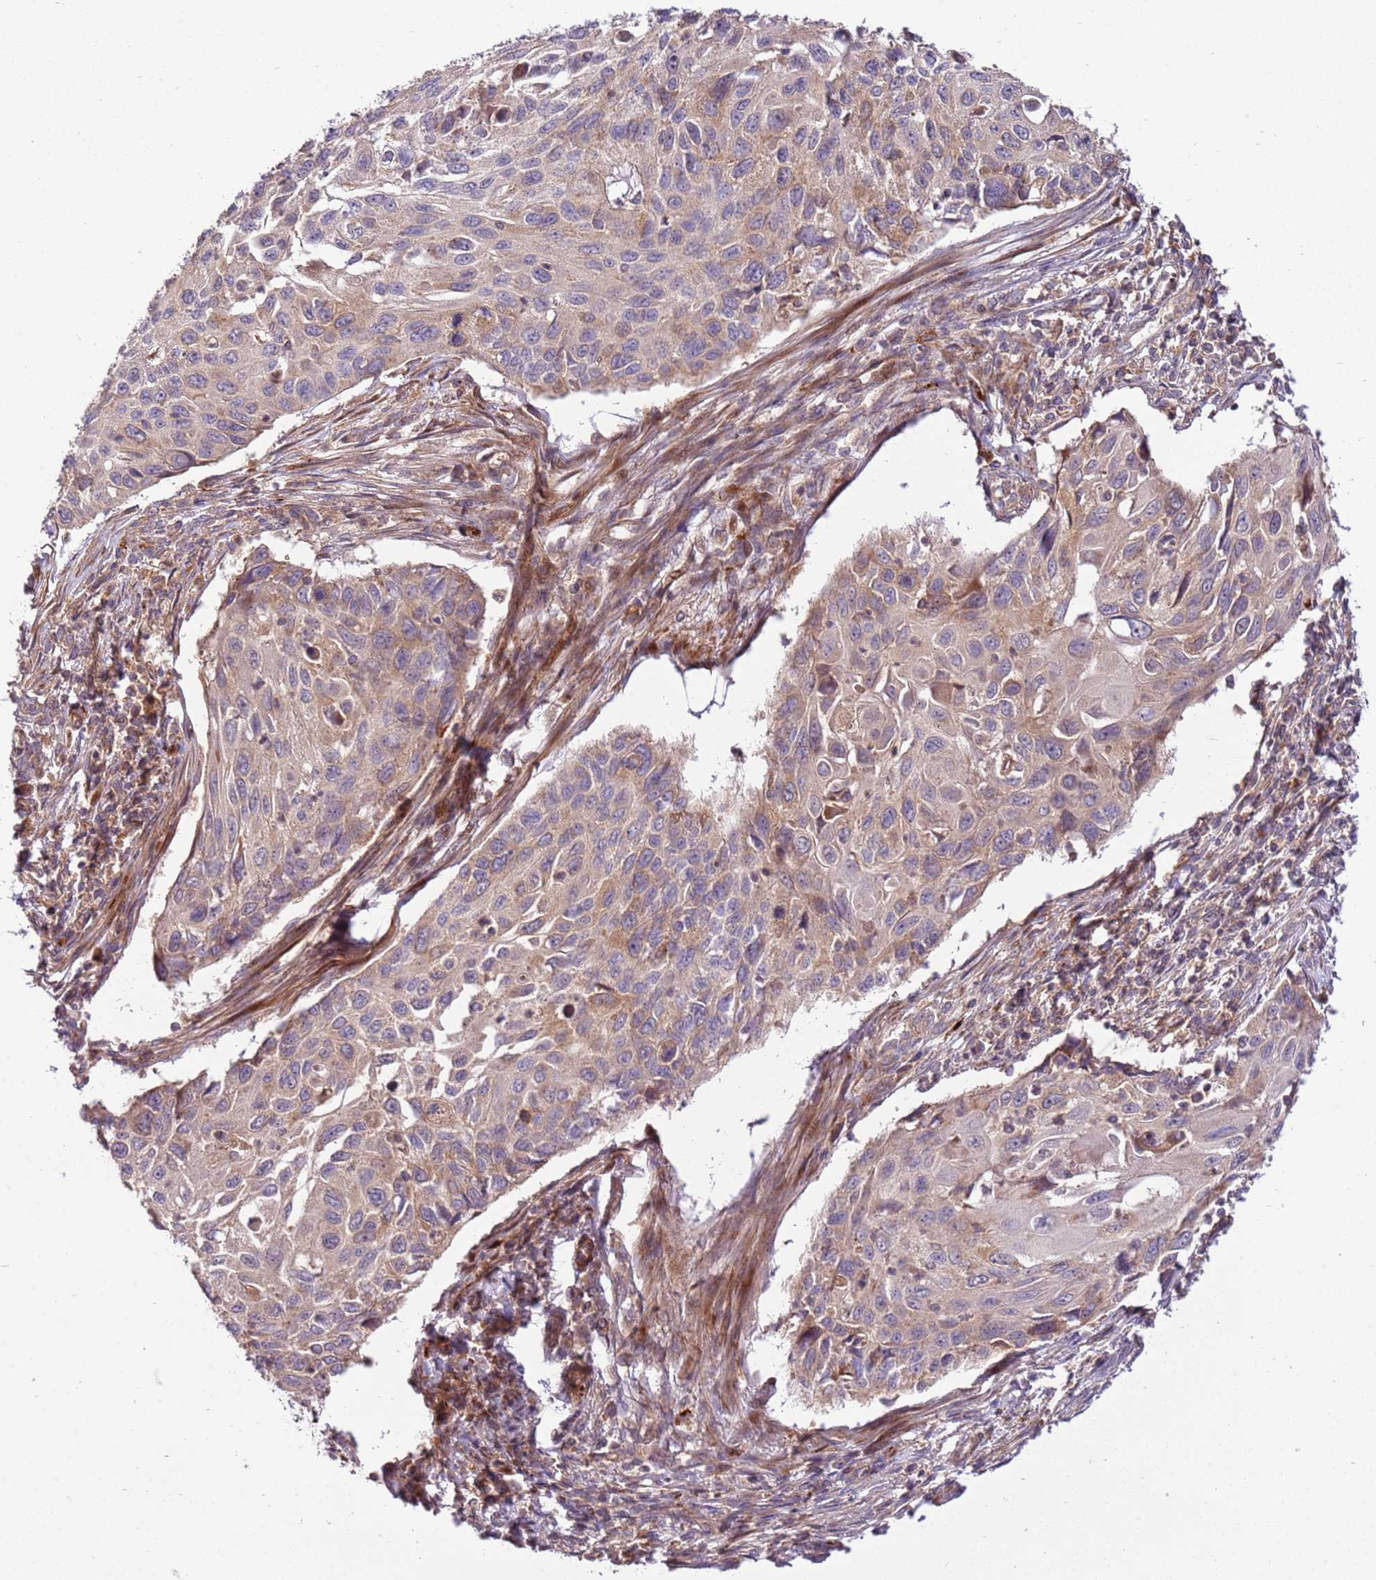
{"staining": {"intensity": "weak", "quantity": "25%-75%", "location": "cytoplasmic/membranous"}, "tissue": "cervical cancer", "cell_type": "Tumor cells", "image_type": "cancer", "snomed": [{"axis": "morphology", "description": "Squamous cell carcinoma, NOS"}, {"axis": "topography", "description": "Cervix"}], "caption": "Immunohistochemistry of human cervical squamous cell carcinoma exhibits low levels of weak cytoplasmic/membranous positivity in approximately 25%-75% of tumor cells.", "gene": "ZNF624", "patient": {"sex": "female", "age": 70}}